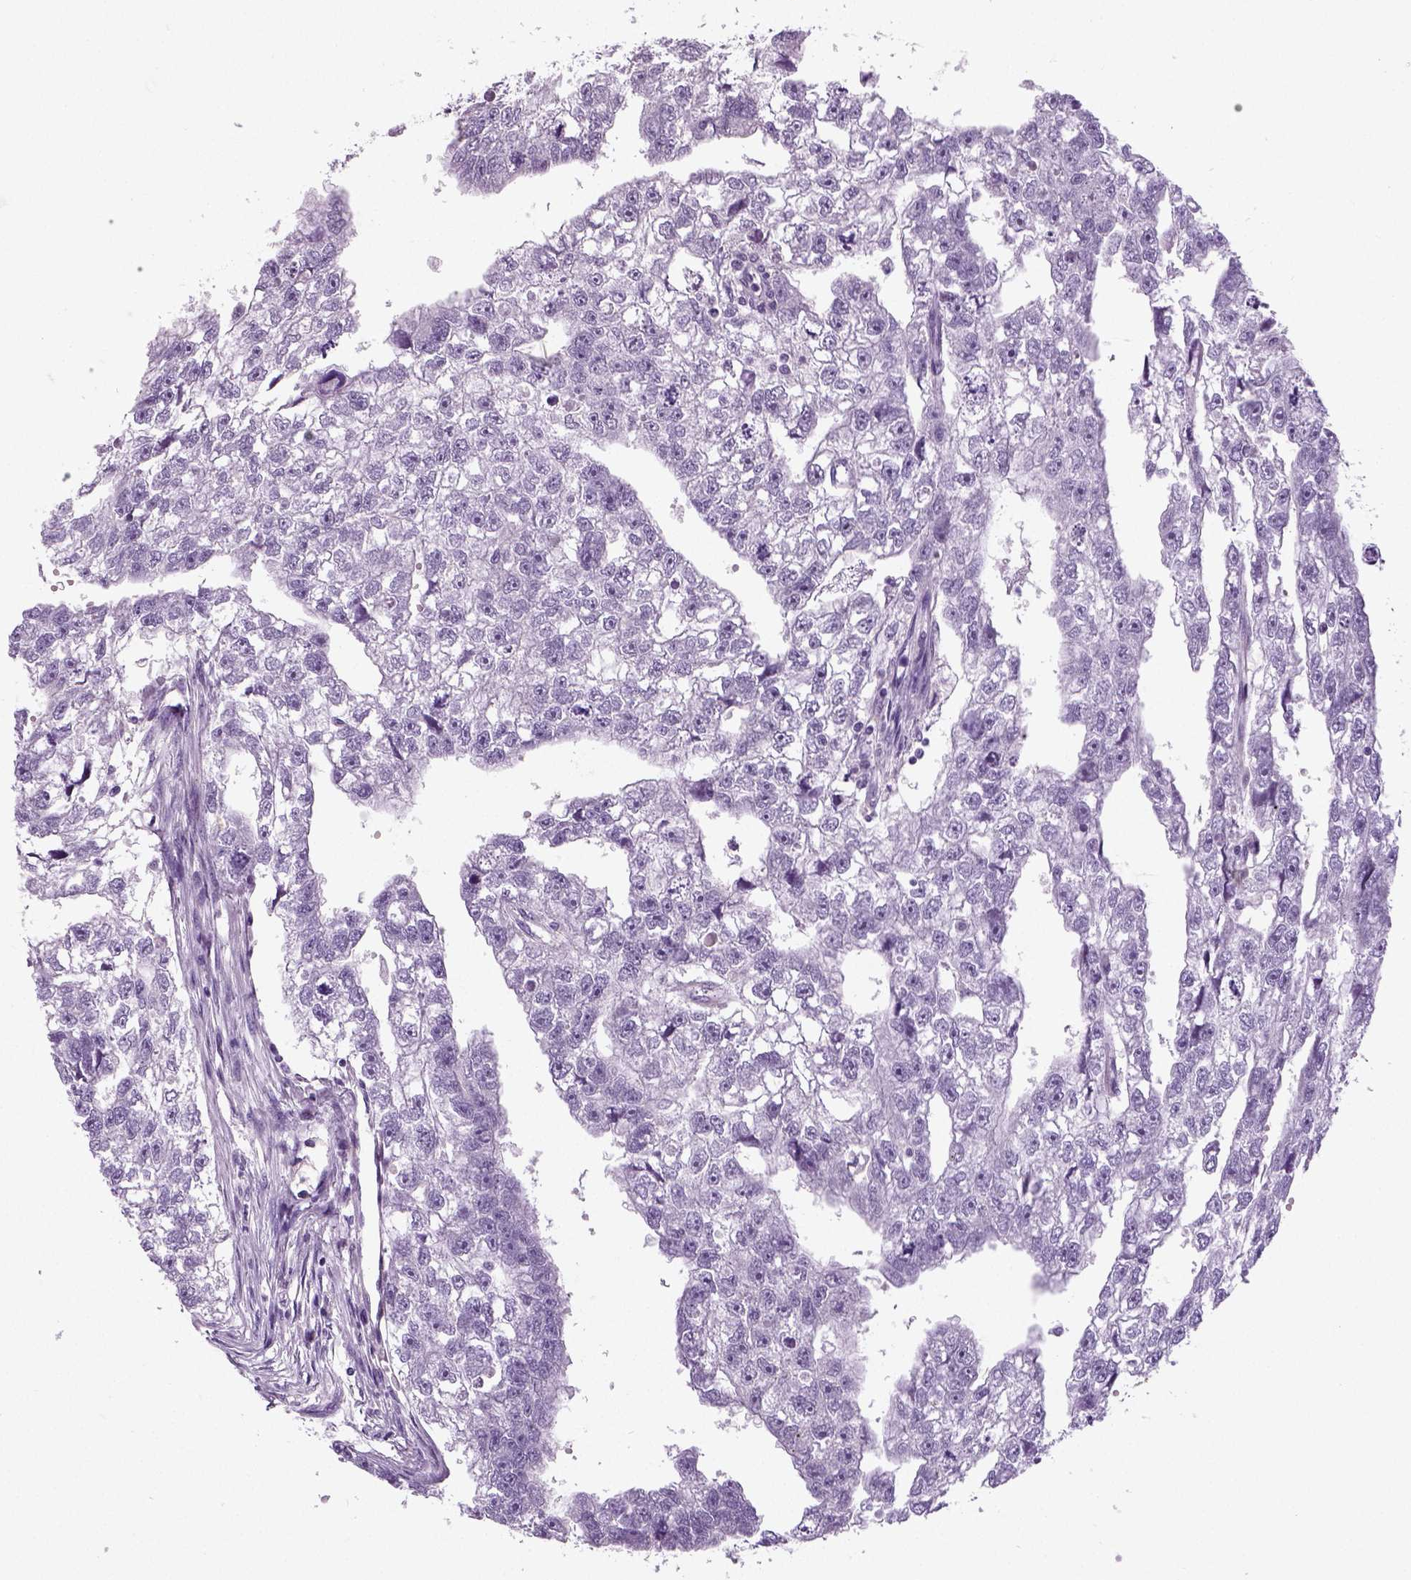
{"staining": {"intensity": "negative", "quantity": "none", "location": "none"}, "tissue": "testis cancer", "cell_type": "Tumor cells", "image_type": "cancer", "snomed": [{"axis": "morphology", "description": "Carcinoma, Embryonal, NOS"}, {"axis": "morphology", "description": "Teratoma, malignant, NOS"}, {"axis": "topography", "description": "Testis"}], "caption": "IHC of human testis embryonal carcinoma exhibits no positivity in tumor cells.", "gene": "NECAB2", "patient": {"sex": "male", "age": 44}}